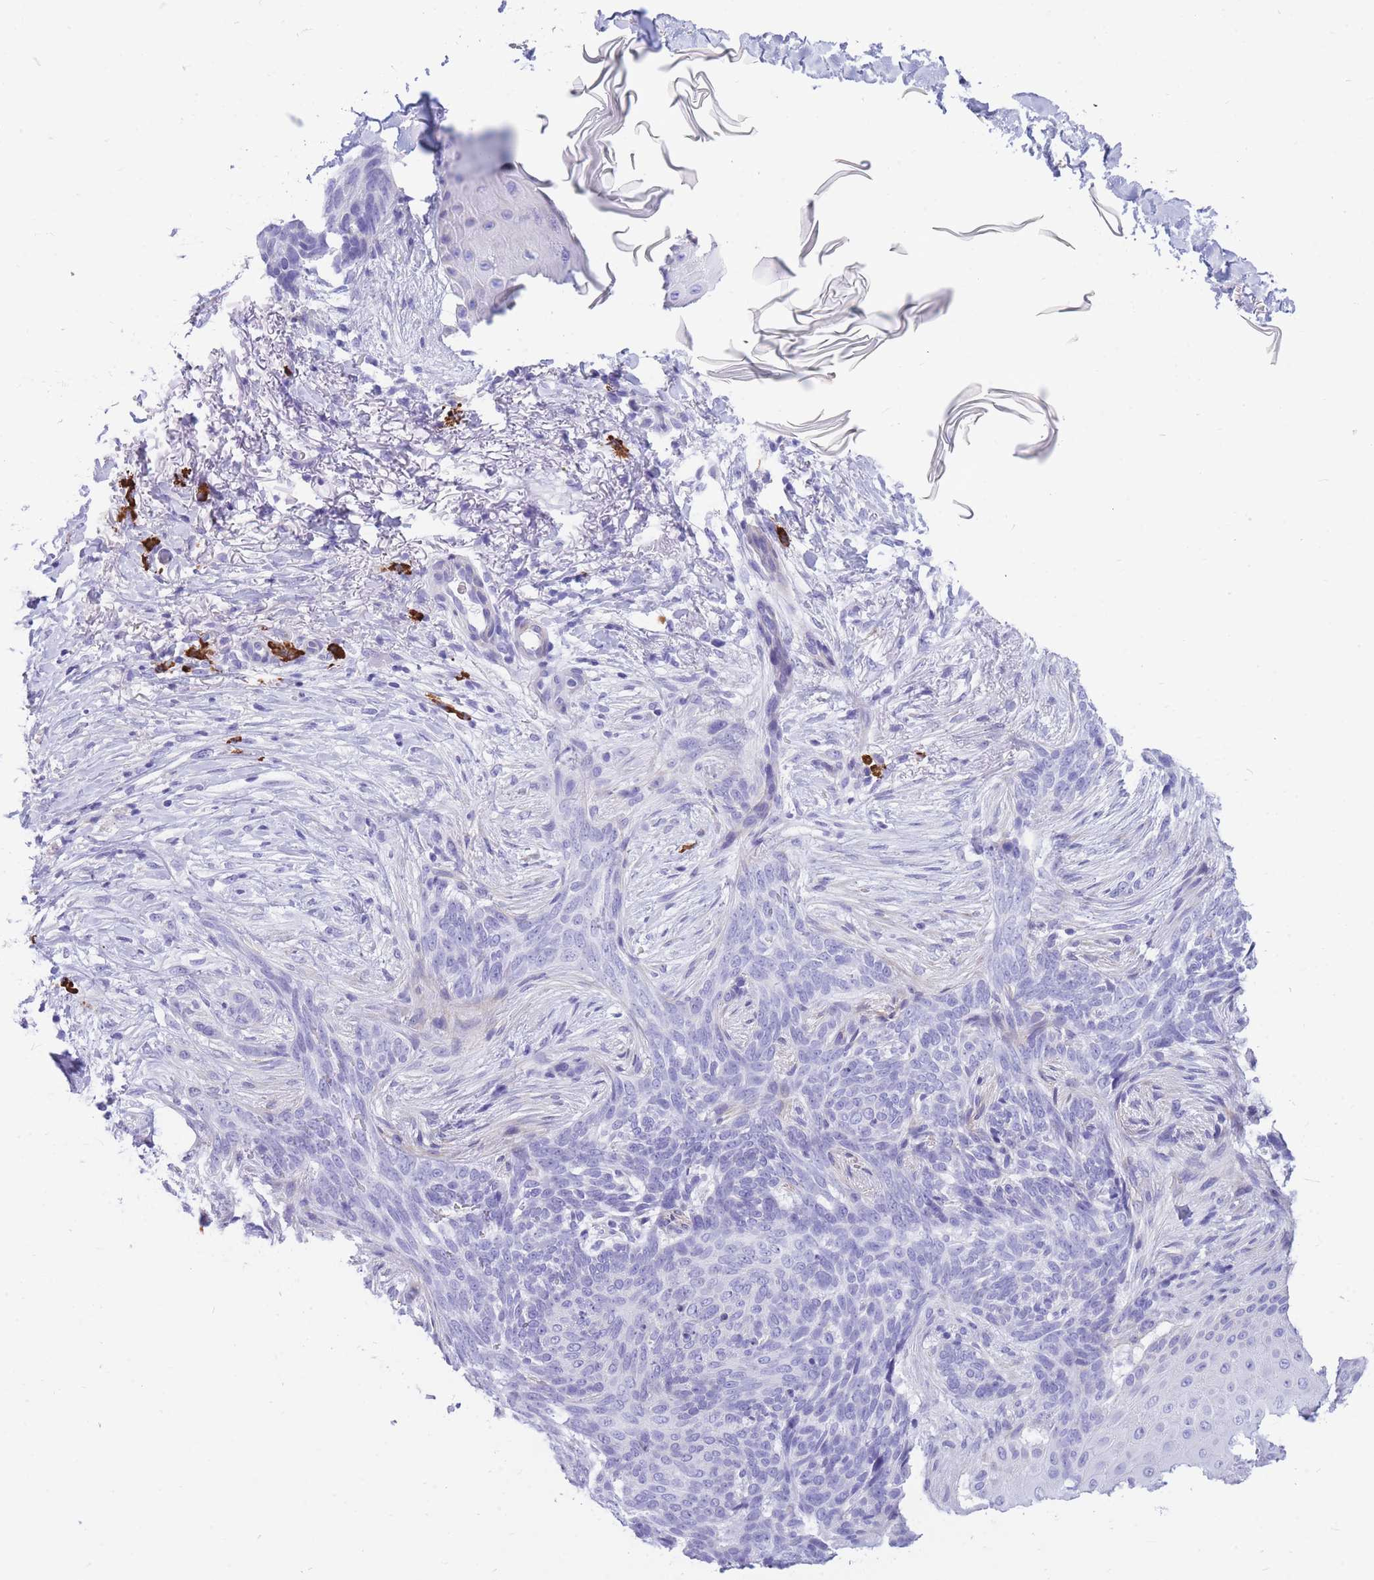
{"staining": {"intensity": "negative", "quantity": "none", "location": "none"}, "tissue": "skin cancer", "cell_type": "Tumor cells", "image_type": "cancer", "snomed": [{"axis": "morphology", "description": "Normal tissue, NOS"}, {"axis": "morphology", "description": "Basal cell carcinoma"}, {"axis": "topography", "description": "Skin"}], "caption": "Tumor cells show no significant positivity in skin basal cell carcinoma. (DAB (3,3'-diaminobenzidine) immunohistochemistry (IHC), high magnification).", "gene": "ZFP62", "patient": {"sex": "female", "age": 67}}